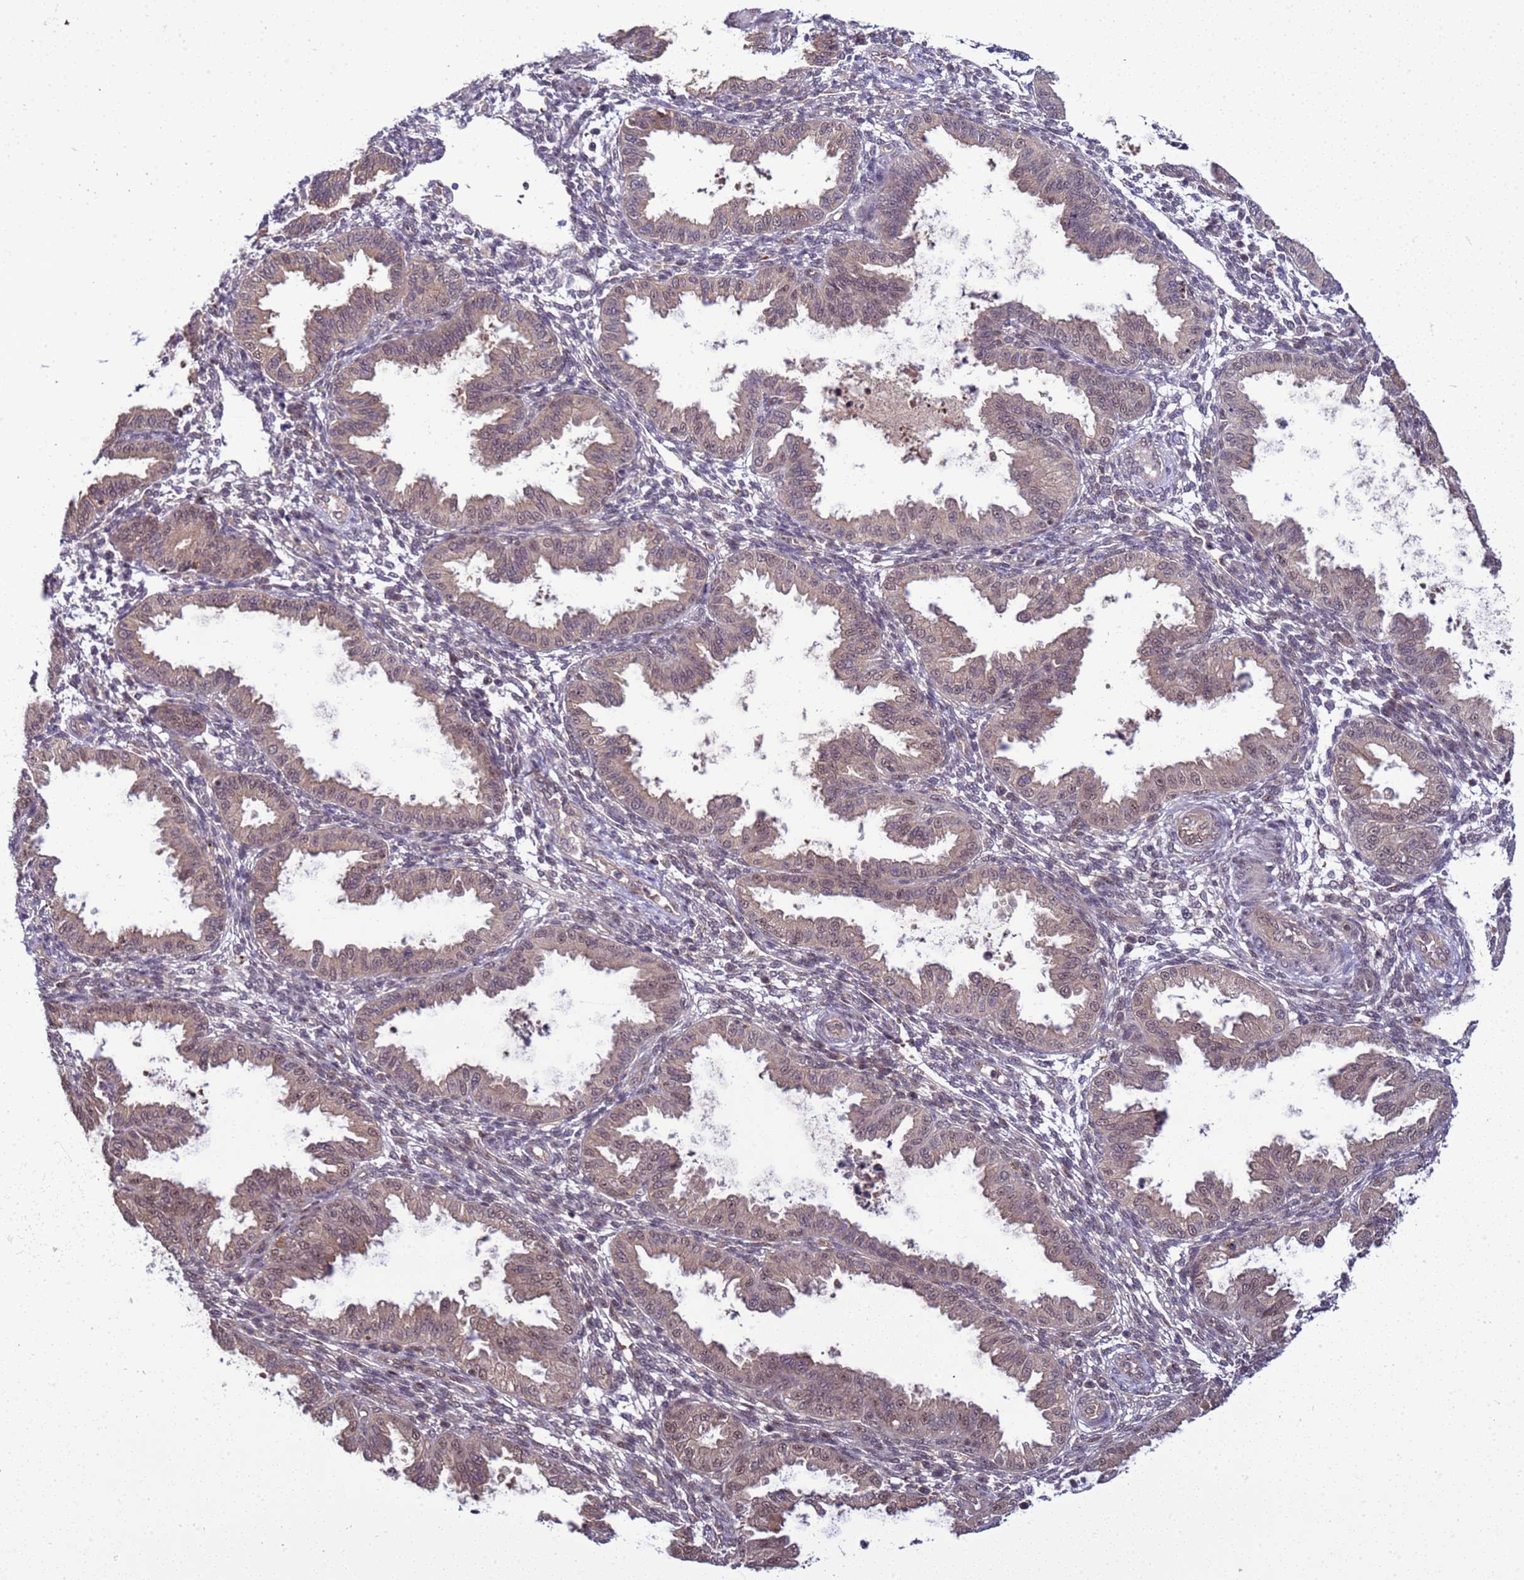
{"staining": {"intensity": "weak", "quantity": "<25%", "location": "nuclear"}, "tissue": "endometrium", "cell_type": "Cells in endometrial stroma", "image_type": "normal", "snomed": [{"axis": "morphology", "description": "Normal tissue, NOS"}, {"axis": "topography", "description": "Endometrium"}], "caption": "Cells in endometrial stroma show no significant protein expression in benign endometrium. The staining is performed using DAB brown chromogen with nuclei counter-stained in using hematoxylin.", "gene": "GEN1", "patient": {"sex": "female", "age": 33}}